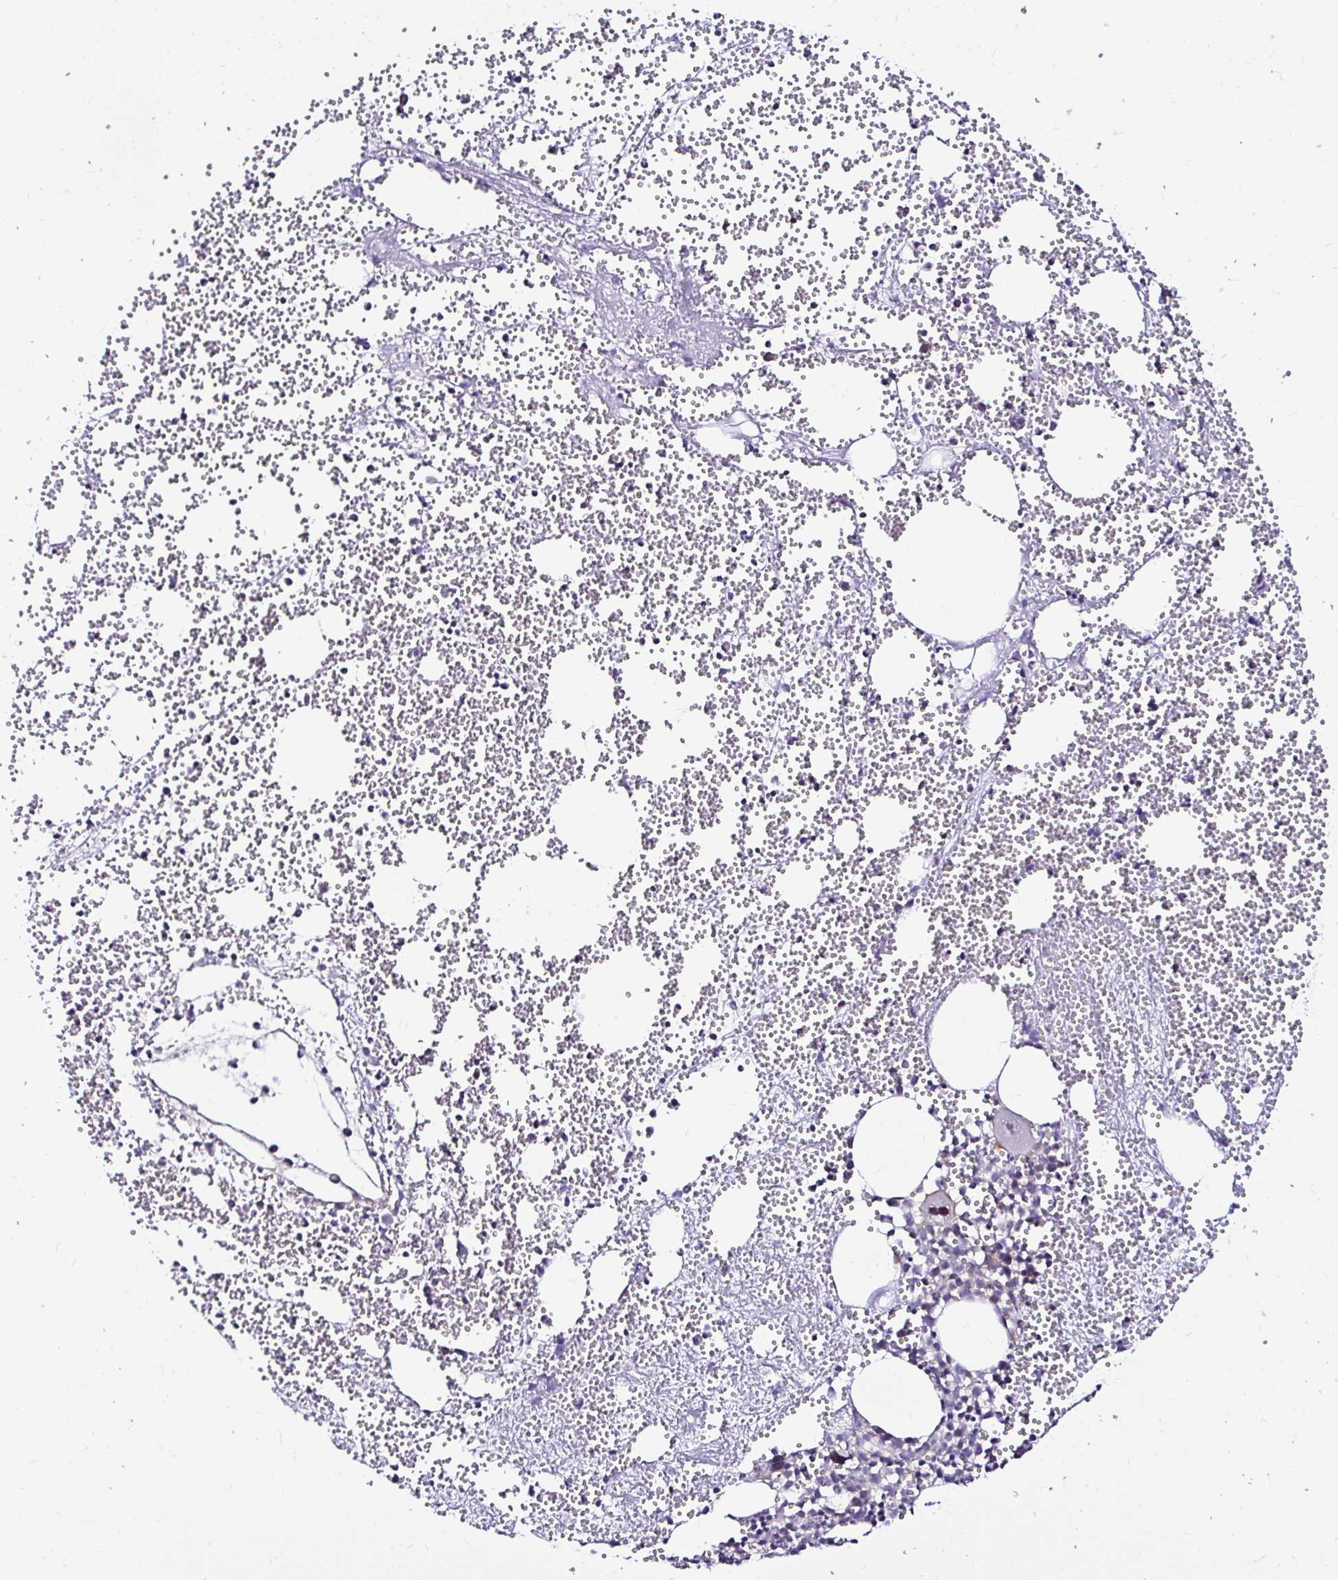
{"staining": {"intensity": "moderate", "quantity": "<25%", "location": "nuclear"}, "tissue": "bone marrow", "cell_type": "Hematopoietic cells", "image_type": "normal", "snomed": [{"axis": "morphology", "description": "Normal tissue, NOS"}, {"axis": "topography", "description": "Bone marrow"}], "caption": "Immunohistochemical staining of benign bone marrow exhibits low levels of moderate nuclear expression in about <25% of hematopoietic cells.", "gene": "PSMD3", "patient": {"sex": "female", "age": 57}}